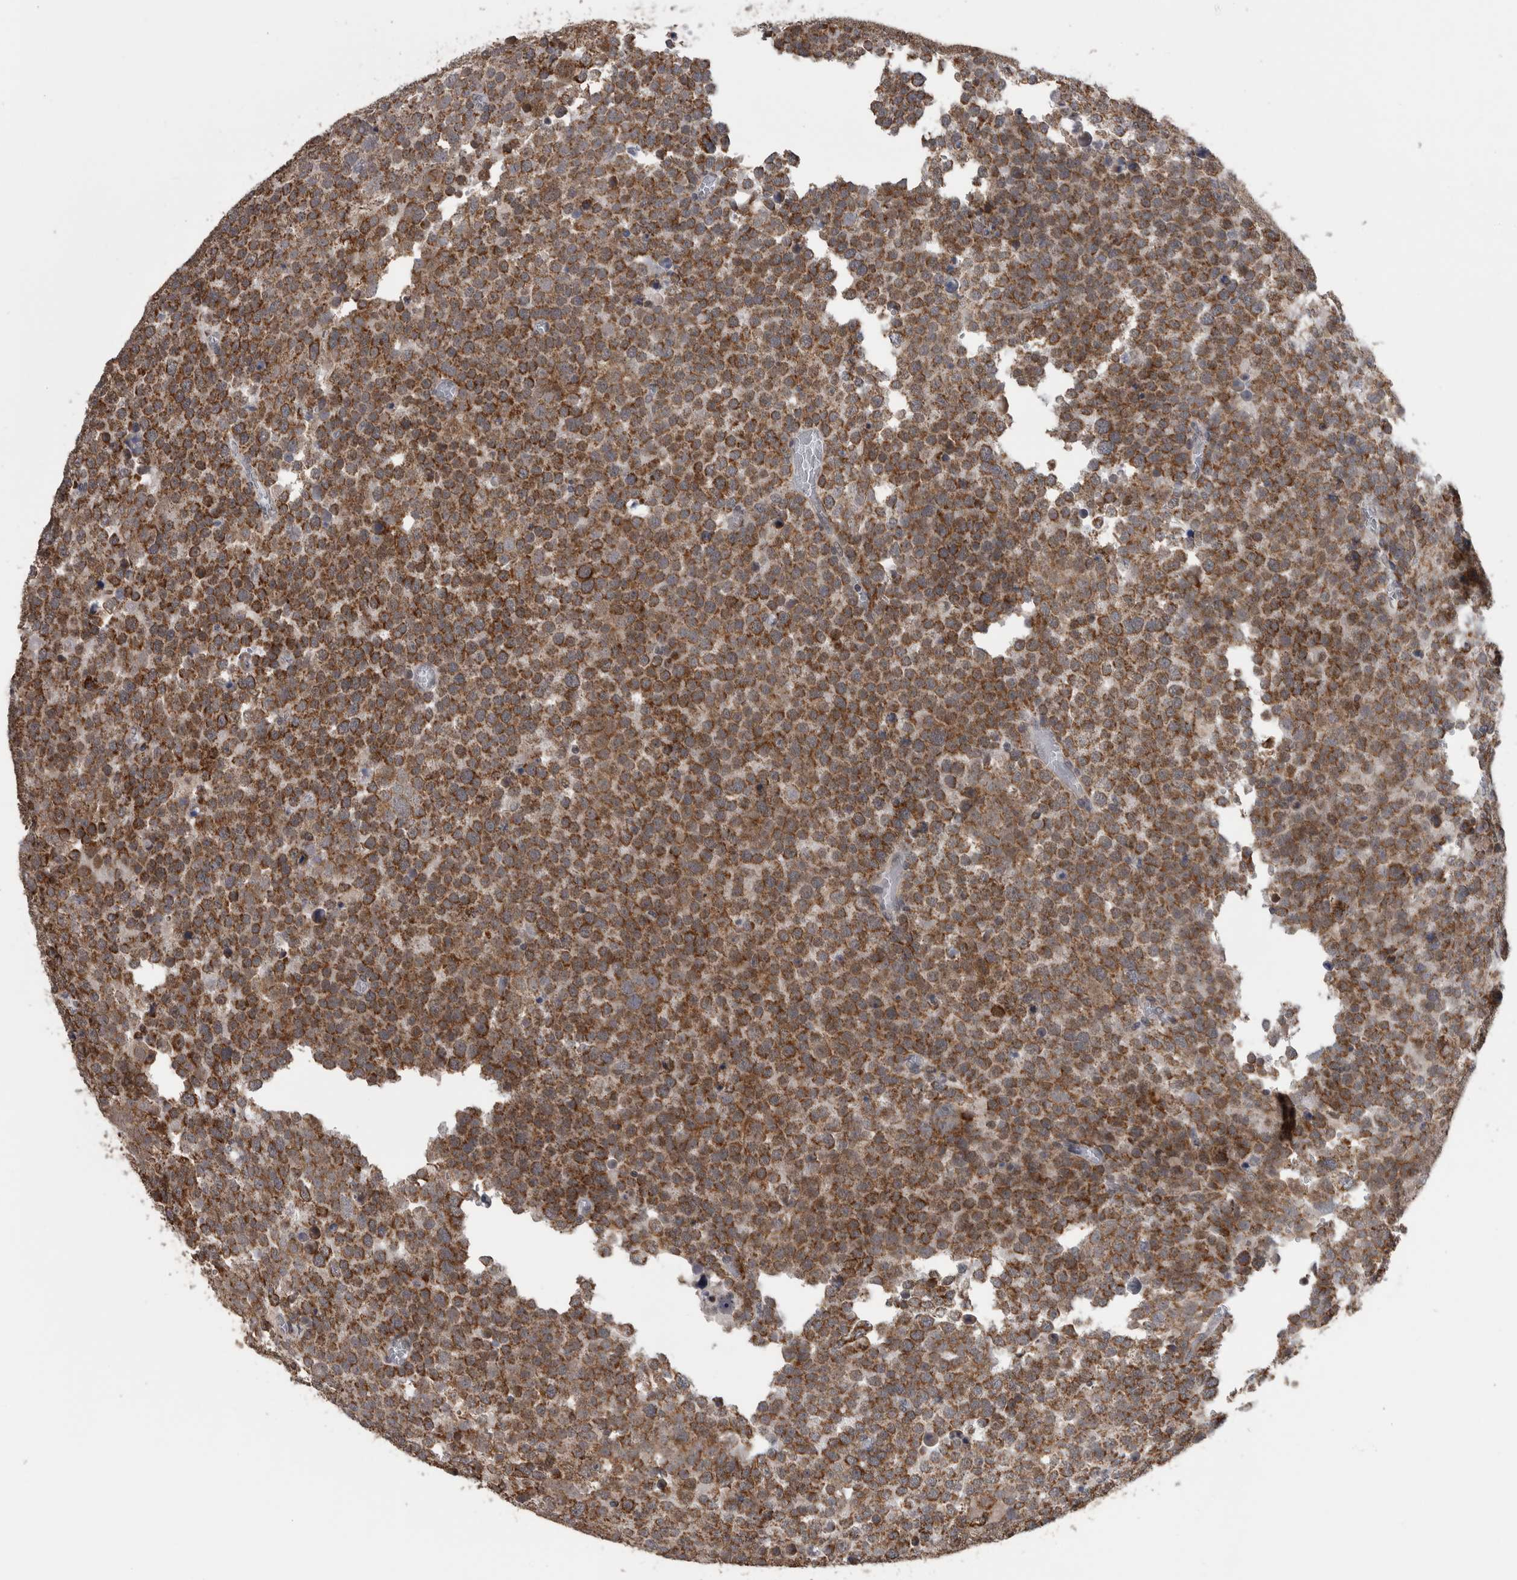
{"staining": {"intensity": "strong", "quantity": ">75%", "location": "cytoplasmic/membranous"}, "tissue": "testis cancer", "cell_type": "Tumor cells", "image_type": "cancer", "snomed": [{"axis": "morphology", "description": "Seminoma, NOS"}, {"axis": "topography", "description": "Testis"}], "caption": "IHC (DAB) staining of human testis seminoma reveals strong cytoplasmic/membranous protein staining in approximately >75% of tumor cells. The staining was performed using DAB, with brown indicating positive protein expression. Nuclei are stained blue with hematoxylin.", "gene": "OR2K2", "patient": {"sex": "male", "age": 71}}